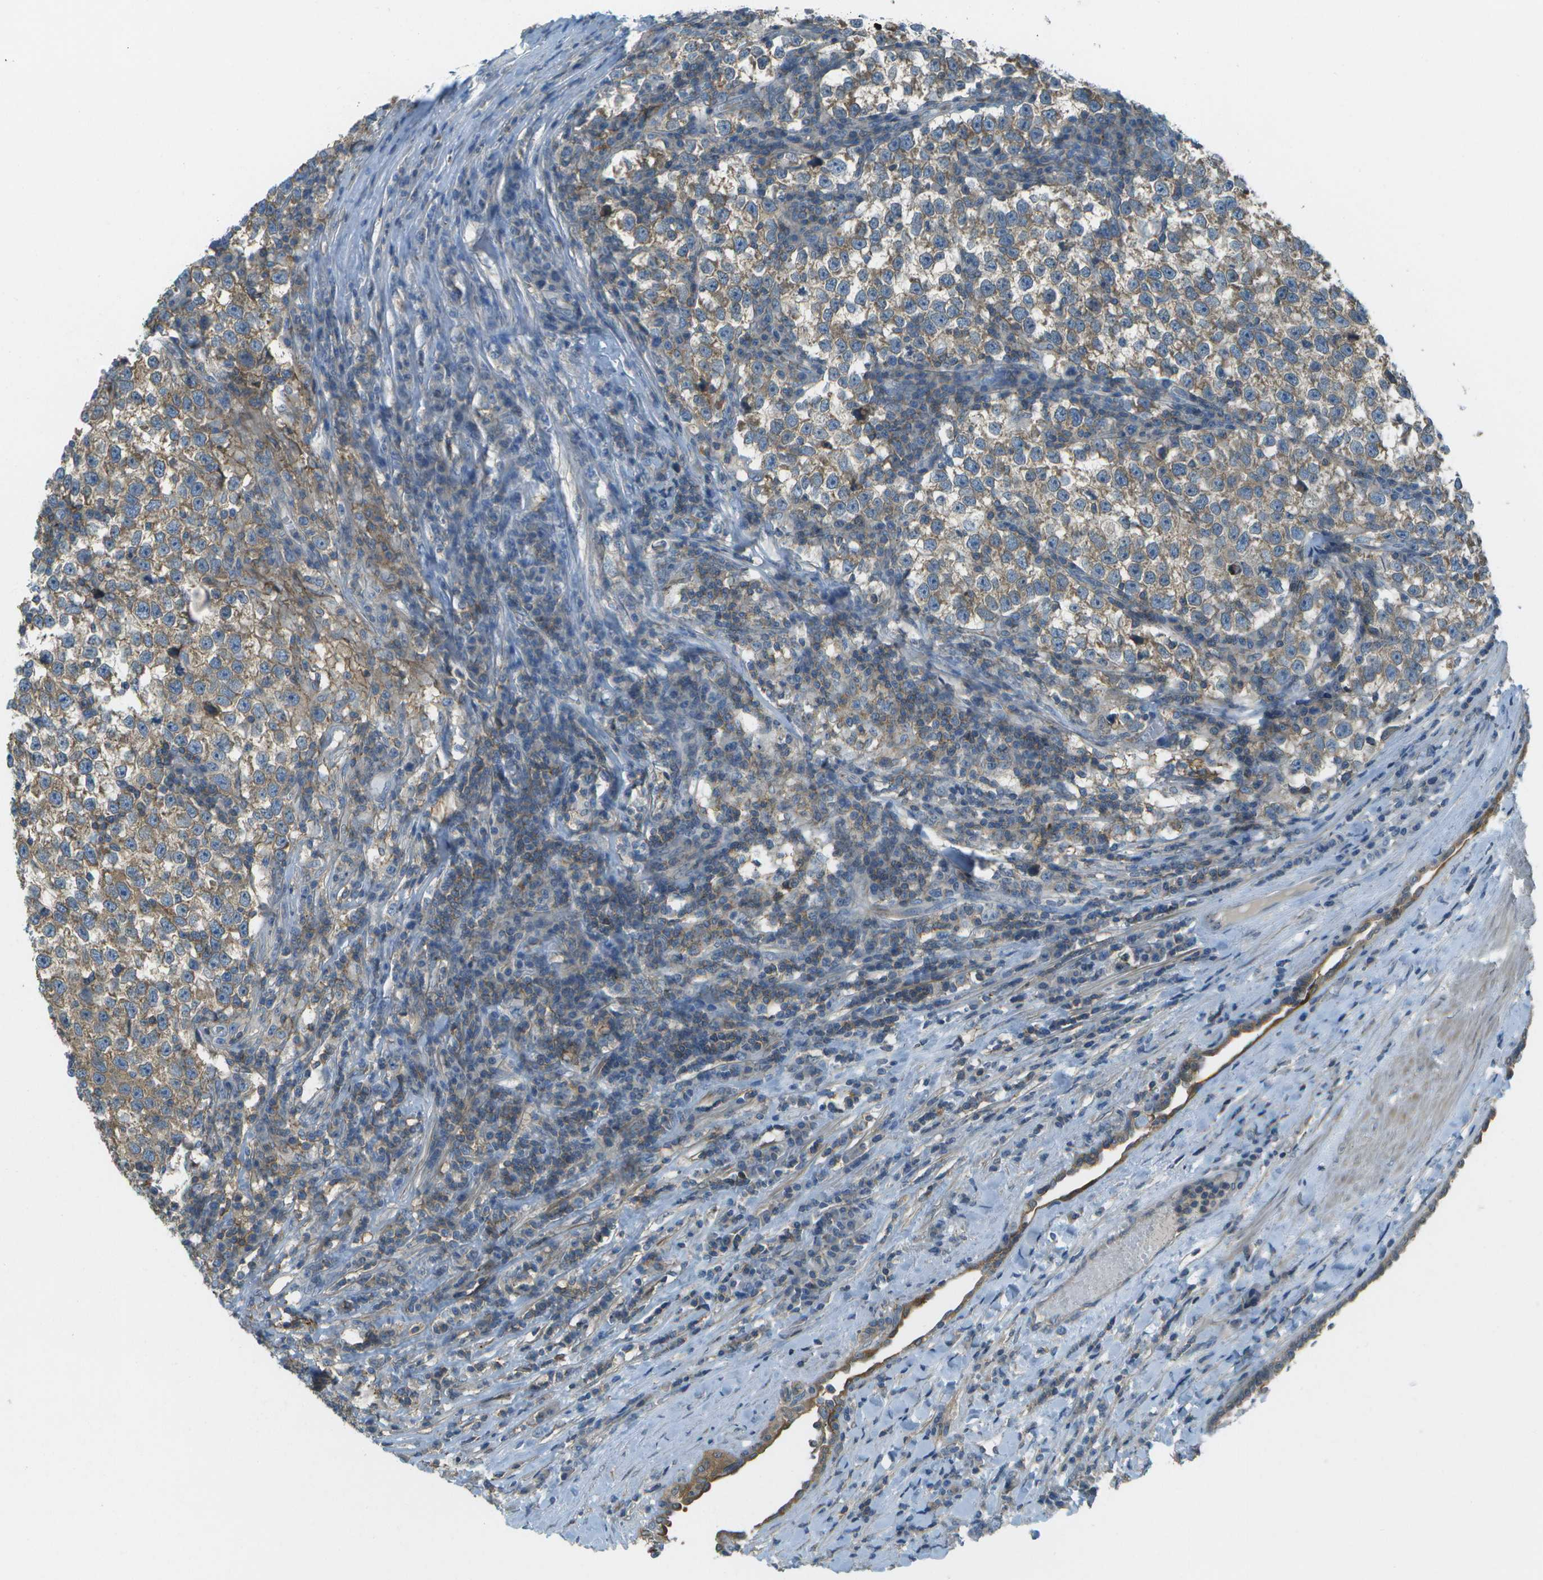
{"staining": {"intensity": "moderate", "quantity": "25%-75%", "location": "cytoplasmic/membranous"}, "tissue": "testis cancer", "cell_type": "Tumor cells", "image_type": "cancer", "snomed": [{"axis": "morphology", "description": "Normal tissue, NOS"}, {"axis": "morphology", "description": "Seminoma, NOS"}, {"axis": "topography", "description": "Testis"}], "caption": "Testis seminoma tissue displays moderate cytoplasmic/membranous expression in approximately 25%-75% of tumor cells (DAB IHC with brightfield microscopy, high magnification).", "gene": "LRRC66", "patient": {"sex": "male", "age": 43}}